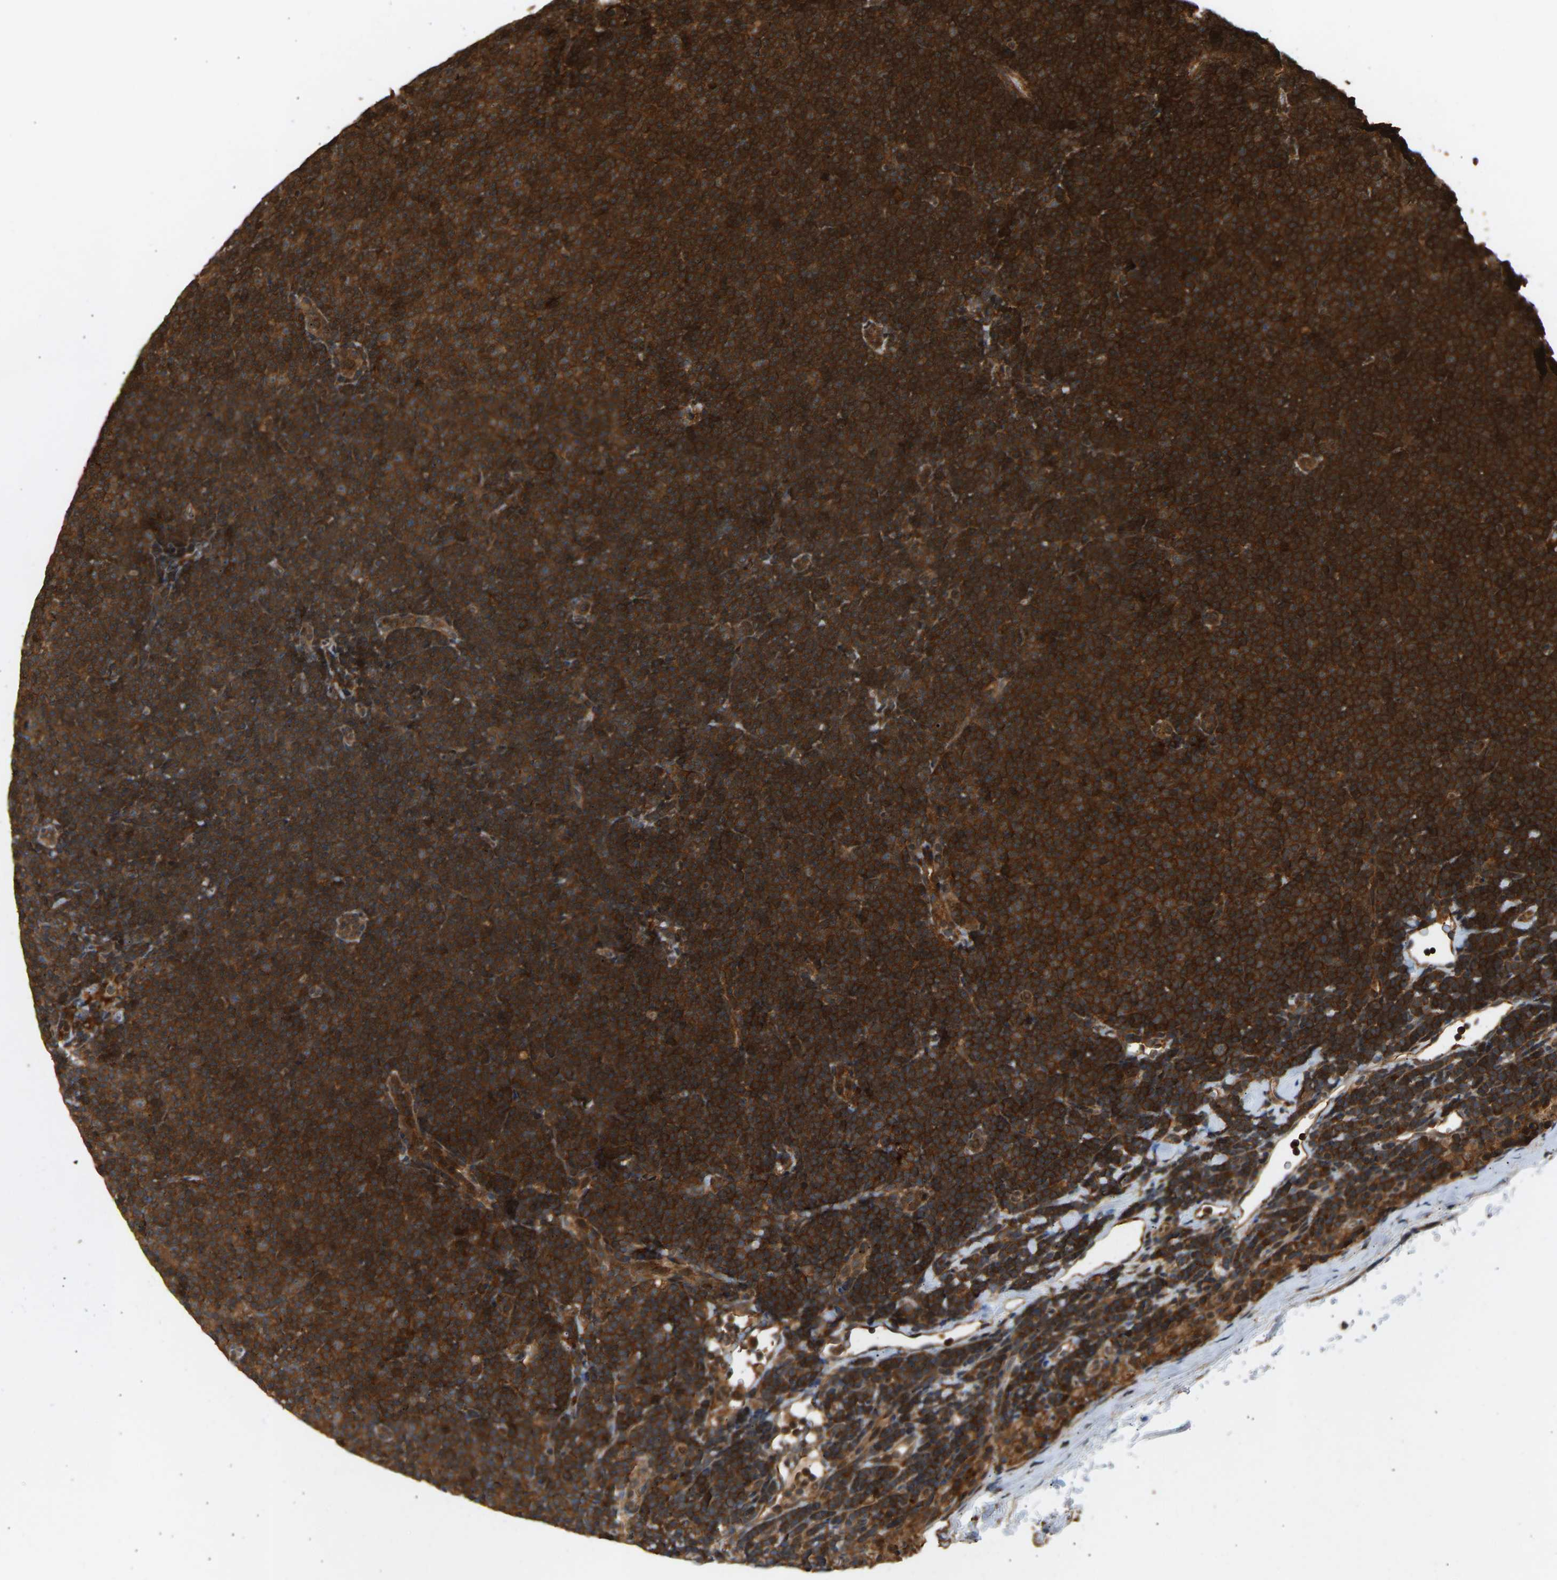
{"staining": {"intensity": "strong", "quantity": ">75%", "location": "cytoplasmic/membranous"}, "tissue": "lymphoma", "cell_type": "Tumor cells", "image_type": "cancer", "snomed": [{"axis": "morphology", "description": "Malignant lymphoma, non-Hodgkin's type, High grade"}, {"axis": "topography", "description": "Soft tissue"}], "caption": "Immunohistochemical staining of human high-grade malignant lymphoma, non-Hodgkin's type shows high levels of strong cytoplasmic/membranous expression in about >75% of tumor cells.", "gene": "GOPC", "patient": {"sex": "male", "age": 18}}